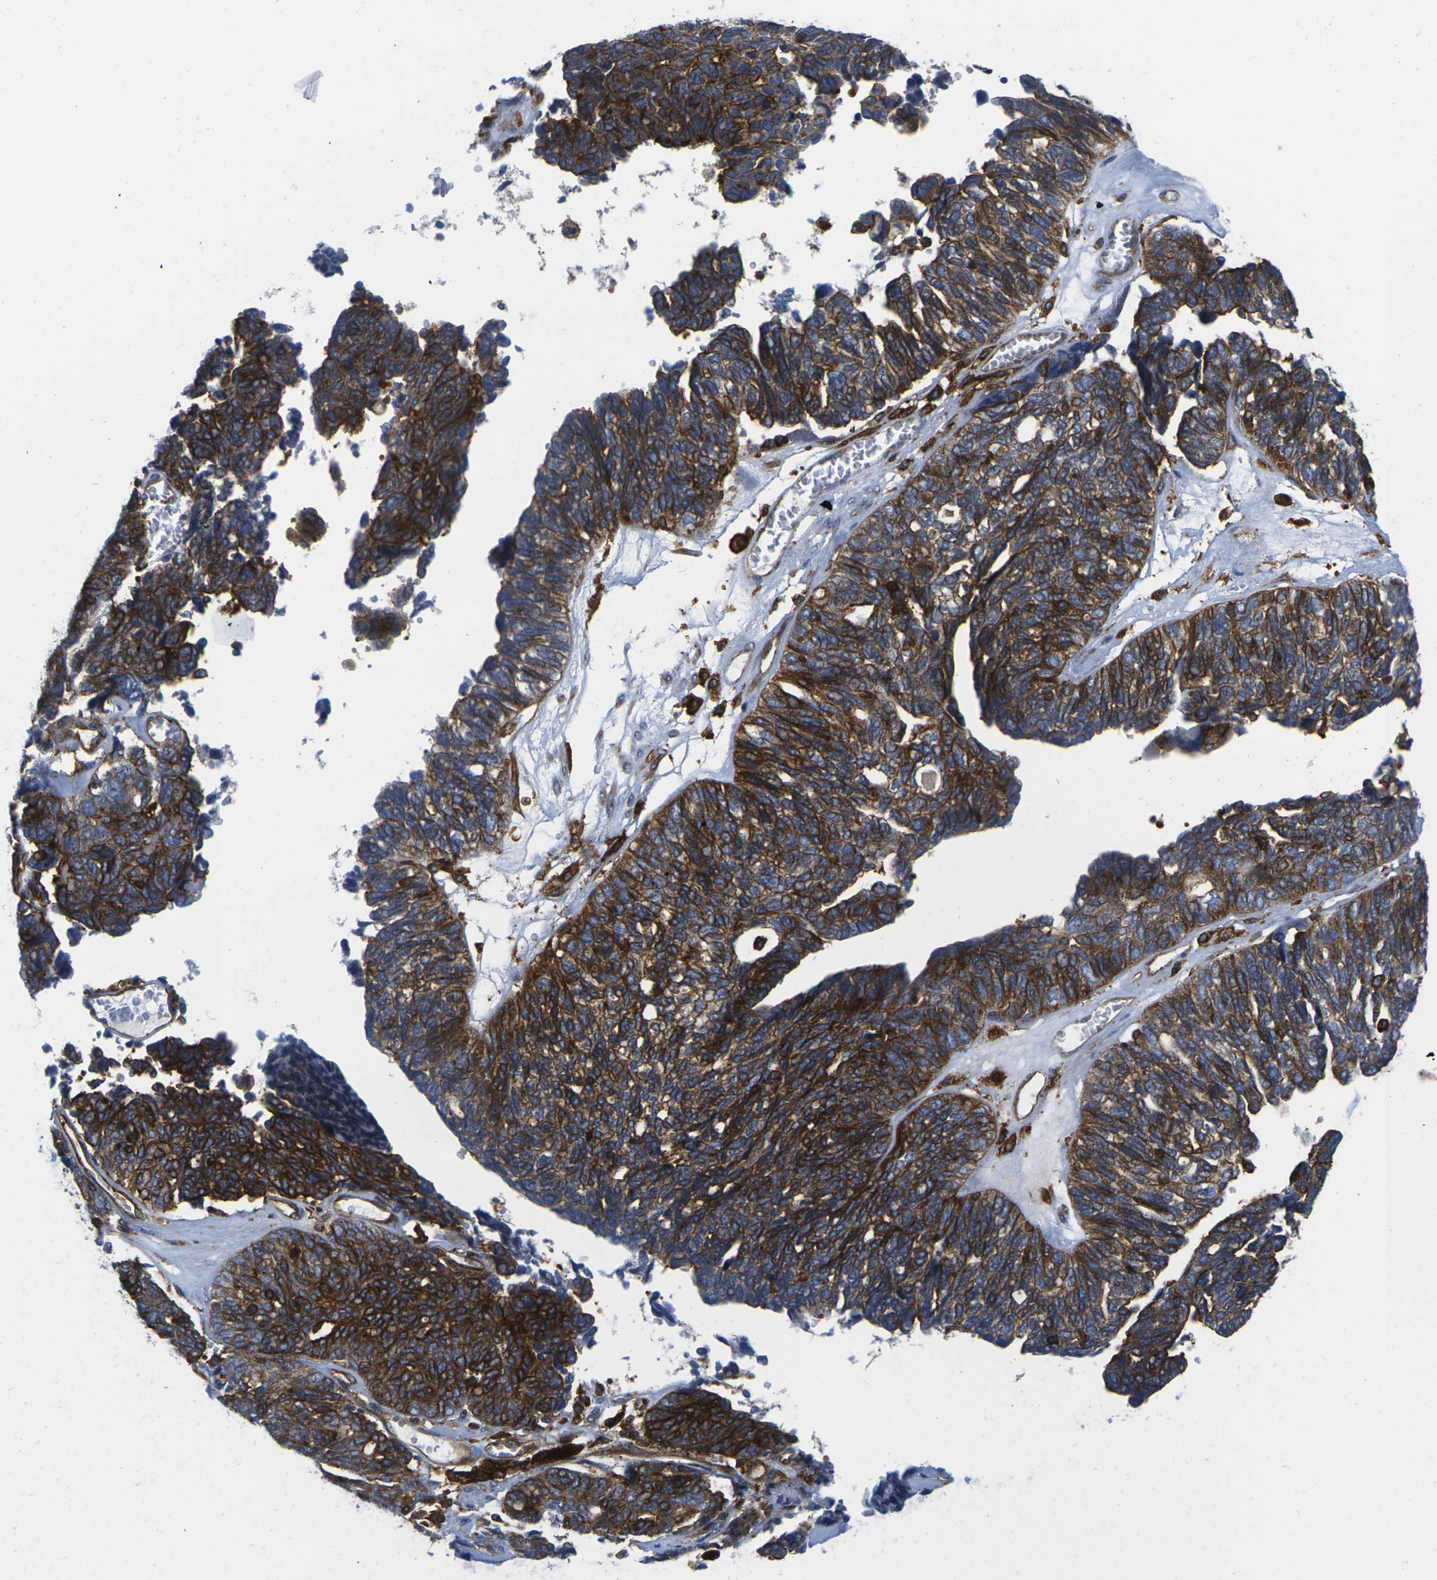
{"staining": {"intensity": "strong", "quantity": ">75%", "location": "cytoplasmic/membranous"}, "tissue": "ovarian cancer", "cell_type": "Tumor cells", "image_type": "cancer", "snomed": [{"axis": "morphology", "description": "Cystadenocarcinoma, serous, NOS"}, {"axis": "topography", "description": "Ovary"}], "caption": "Immunohistochemical staining of ovarian cancer (serous cystadenocarcinoma) exhibits high levels of strong cytoplasmic/membranous protein positivity in about >75% of tumor cells.", "gene": "IQGAP1", "patient": {"sex": "female", "age": 79}}